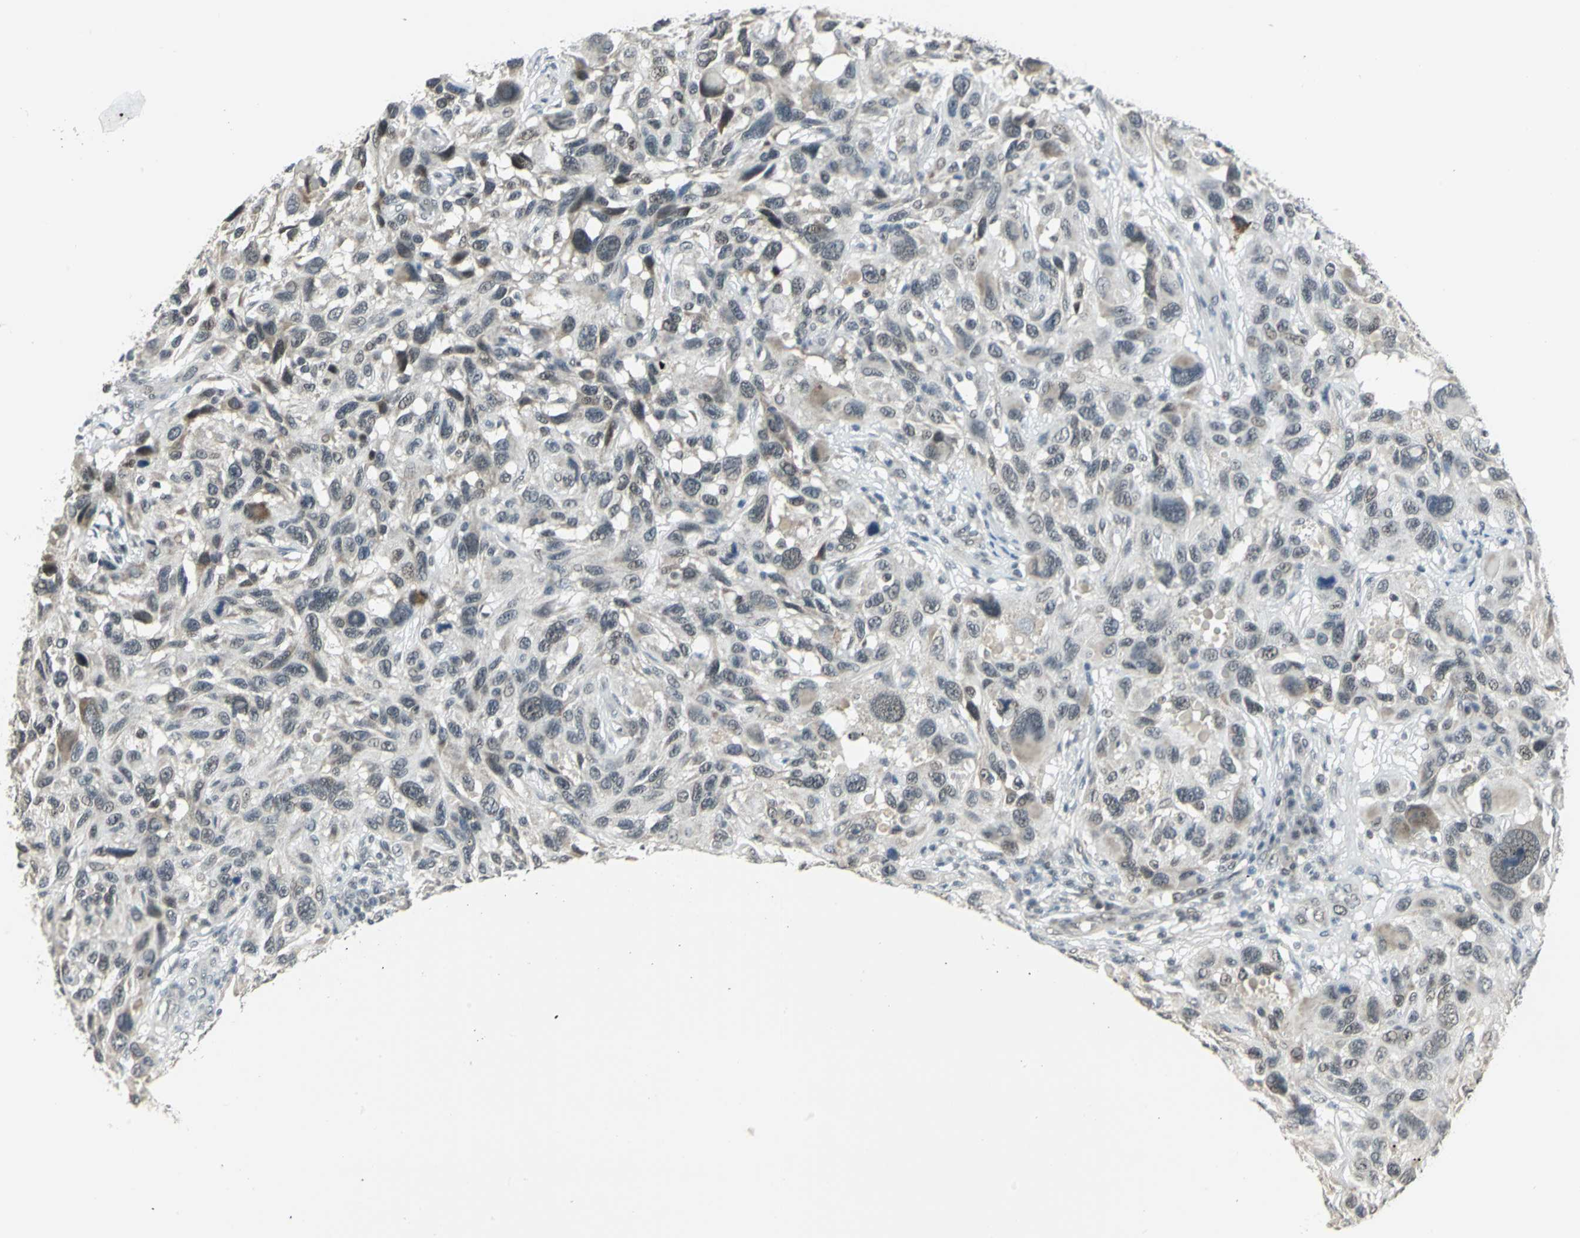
{"staining": {"intensity": "moderate", "quantity": "25%-75%", "location": "cytoplasmic/membranous"}, "tissue": "melanoma", "cell_type": "Tumor cells", "image_type": "cancer", "snomed": [{"axis": "morphology", "description": "Malignant melanoma, NOS"}, {"axis": "topography", "description": "Skin"}], "caption": "Protein staining by immunohistochemistry shows moderate cytoplasmic/membranous staining in approximately 25%-75% of tumor cells in melanoma. The protein of interest is stained brown, and the nuclei are stained in blue (DAB (3,3'-diaminobenzidine) IHC with brightfield microscopy, high magnification).", "gene": "MTA1", "patient": {"sex": "male", "age": 53}}